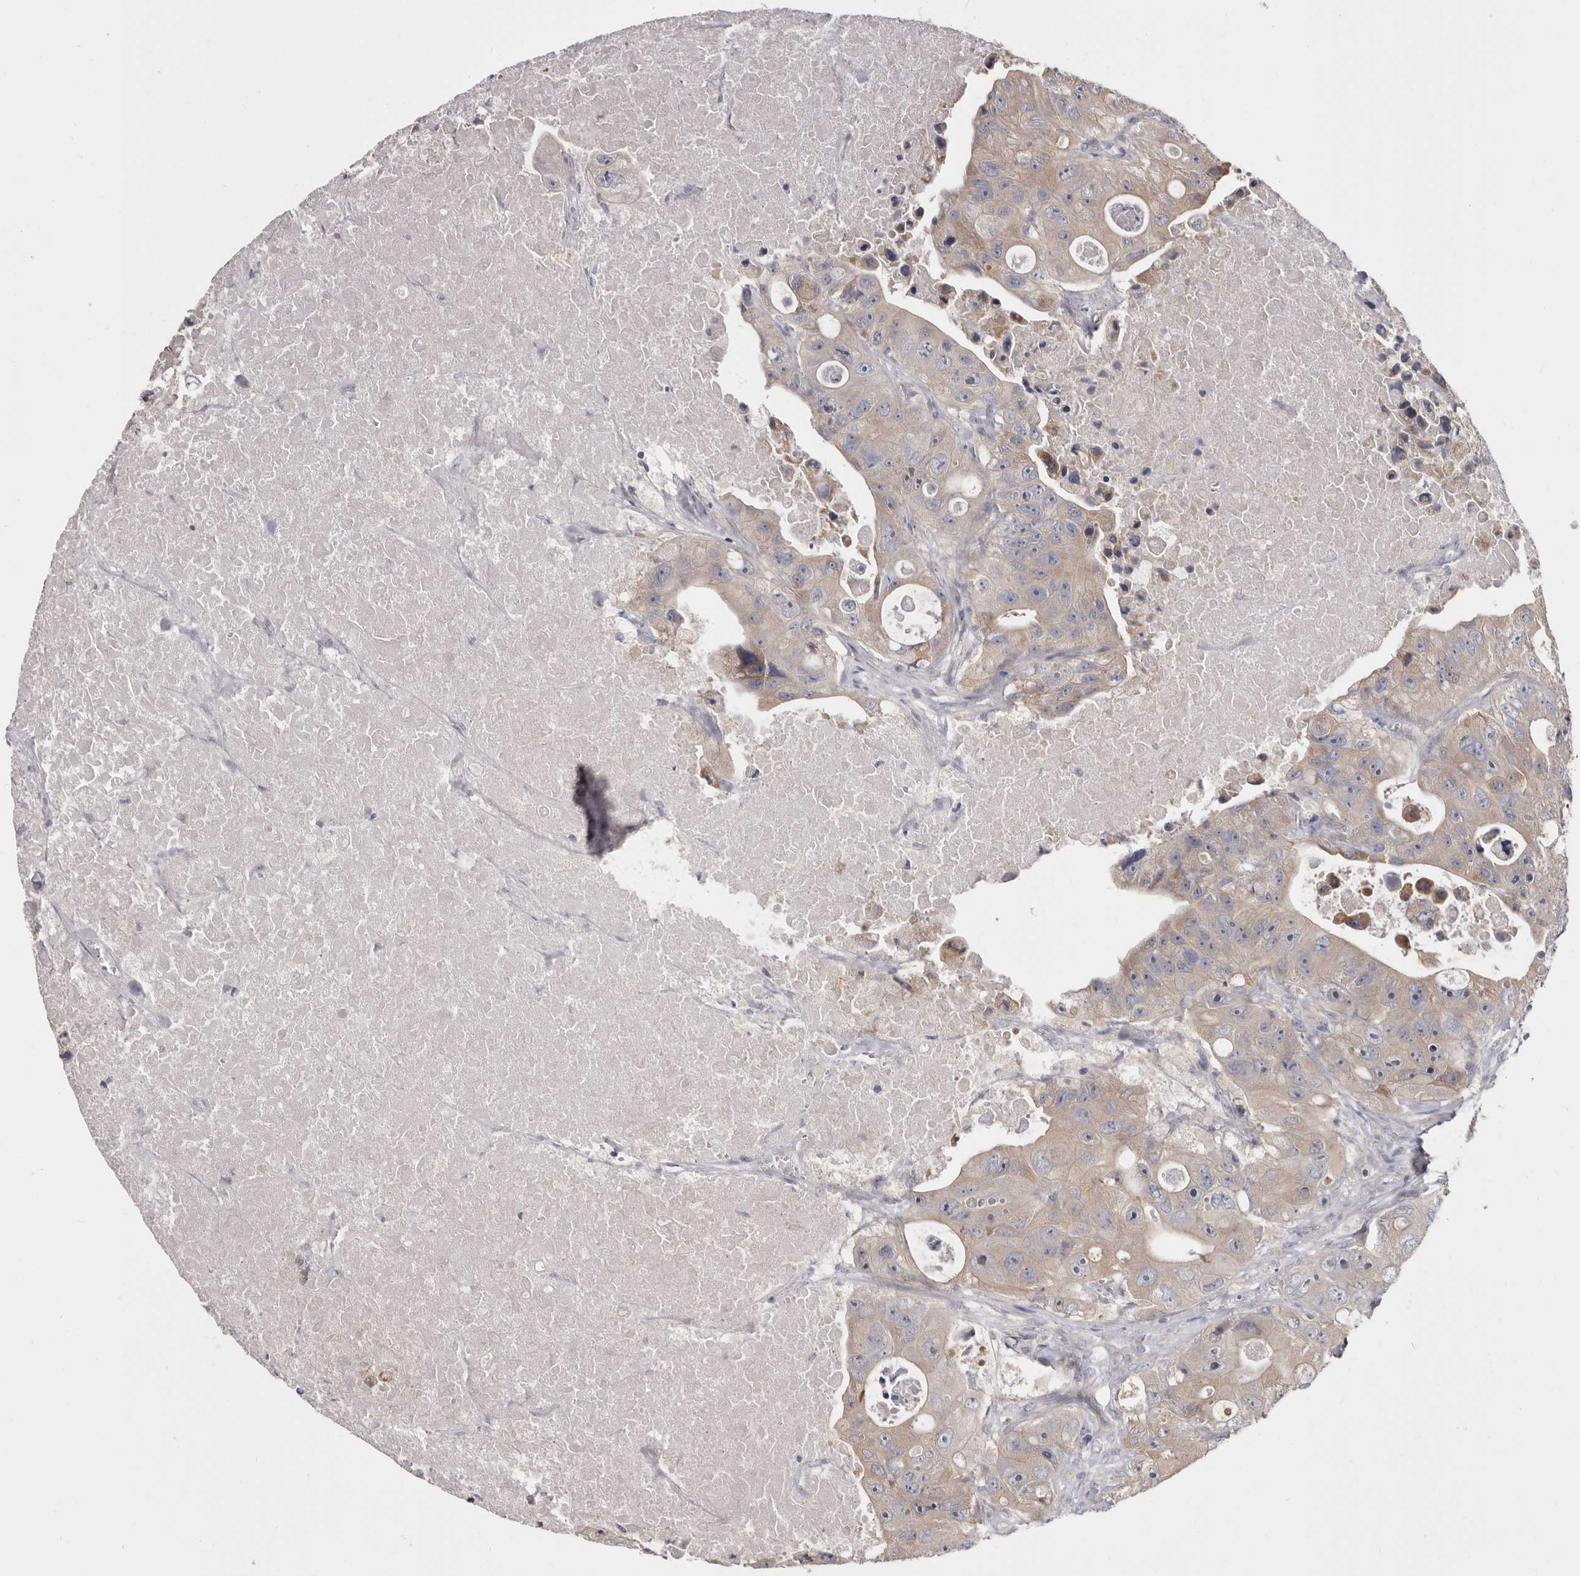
{"staining": {"intensity": "weak", "quantity": "25%-75%", "location": "cytoplasmic/membranous"}, "tissue": "colorectal cancer", "cell_type": "Tumor cells", "image_type": "cancer", "snomed": [{"axis": "morphology", "description": "Adenocarcinoma, NOS"}, {"axis": "topography", "description": "Colon"}], "caption": "Human adenocarcinoma (colorectal) stained with a protein marker demonstrates weak staining in tumor cells.", "gene": "FMO2", "patient": {"sex": "female", "age": 46}}